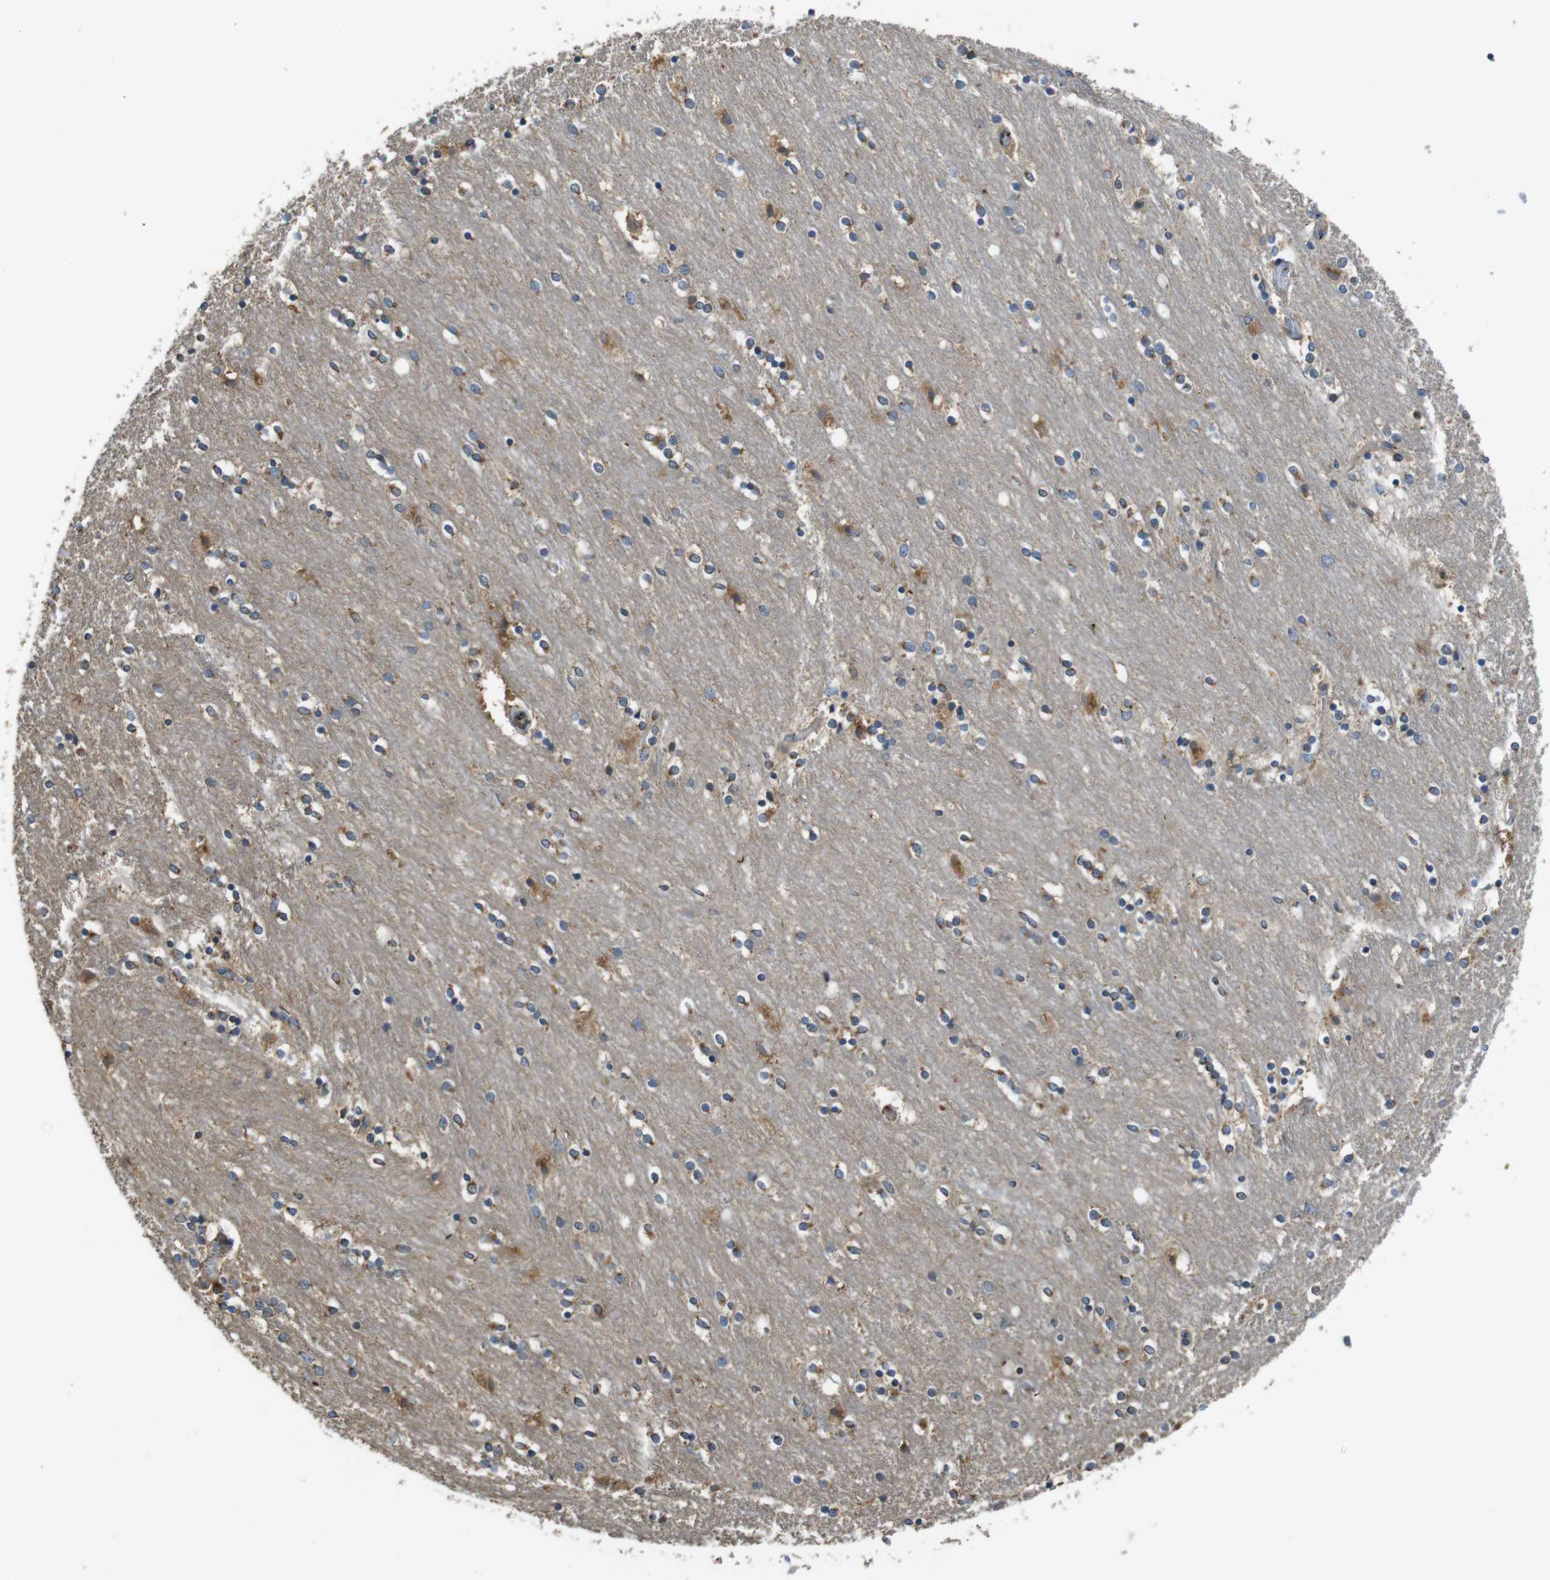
{"staining": {"intensity": "moderate", "quantity": "25%-75%", "location": "cytoplasmic/membranous"}, "tissue": "caudate", "cell_type": "Glial cells", "image_type": "normal", "snomed": [{"axis": "morphology", "description": "Normal tissue, NOS"}, {"axis": "topography", "description": "Lateral ventricle wall"}], "caption": "Caudate stained with a brown dye displays moderate cytoplasmic/membranous positive staining in approximately 25%-75% of glial cells.", "gene": "RAB6A", "patient": {"sex": "female", "age": 54}}